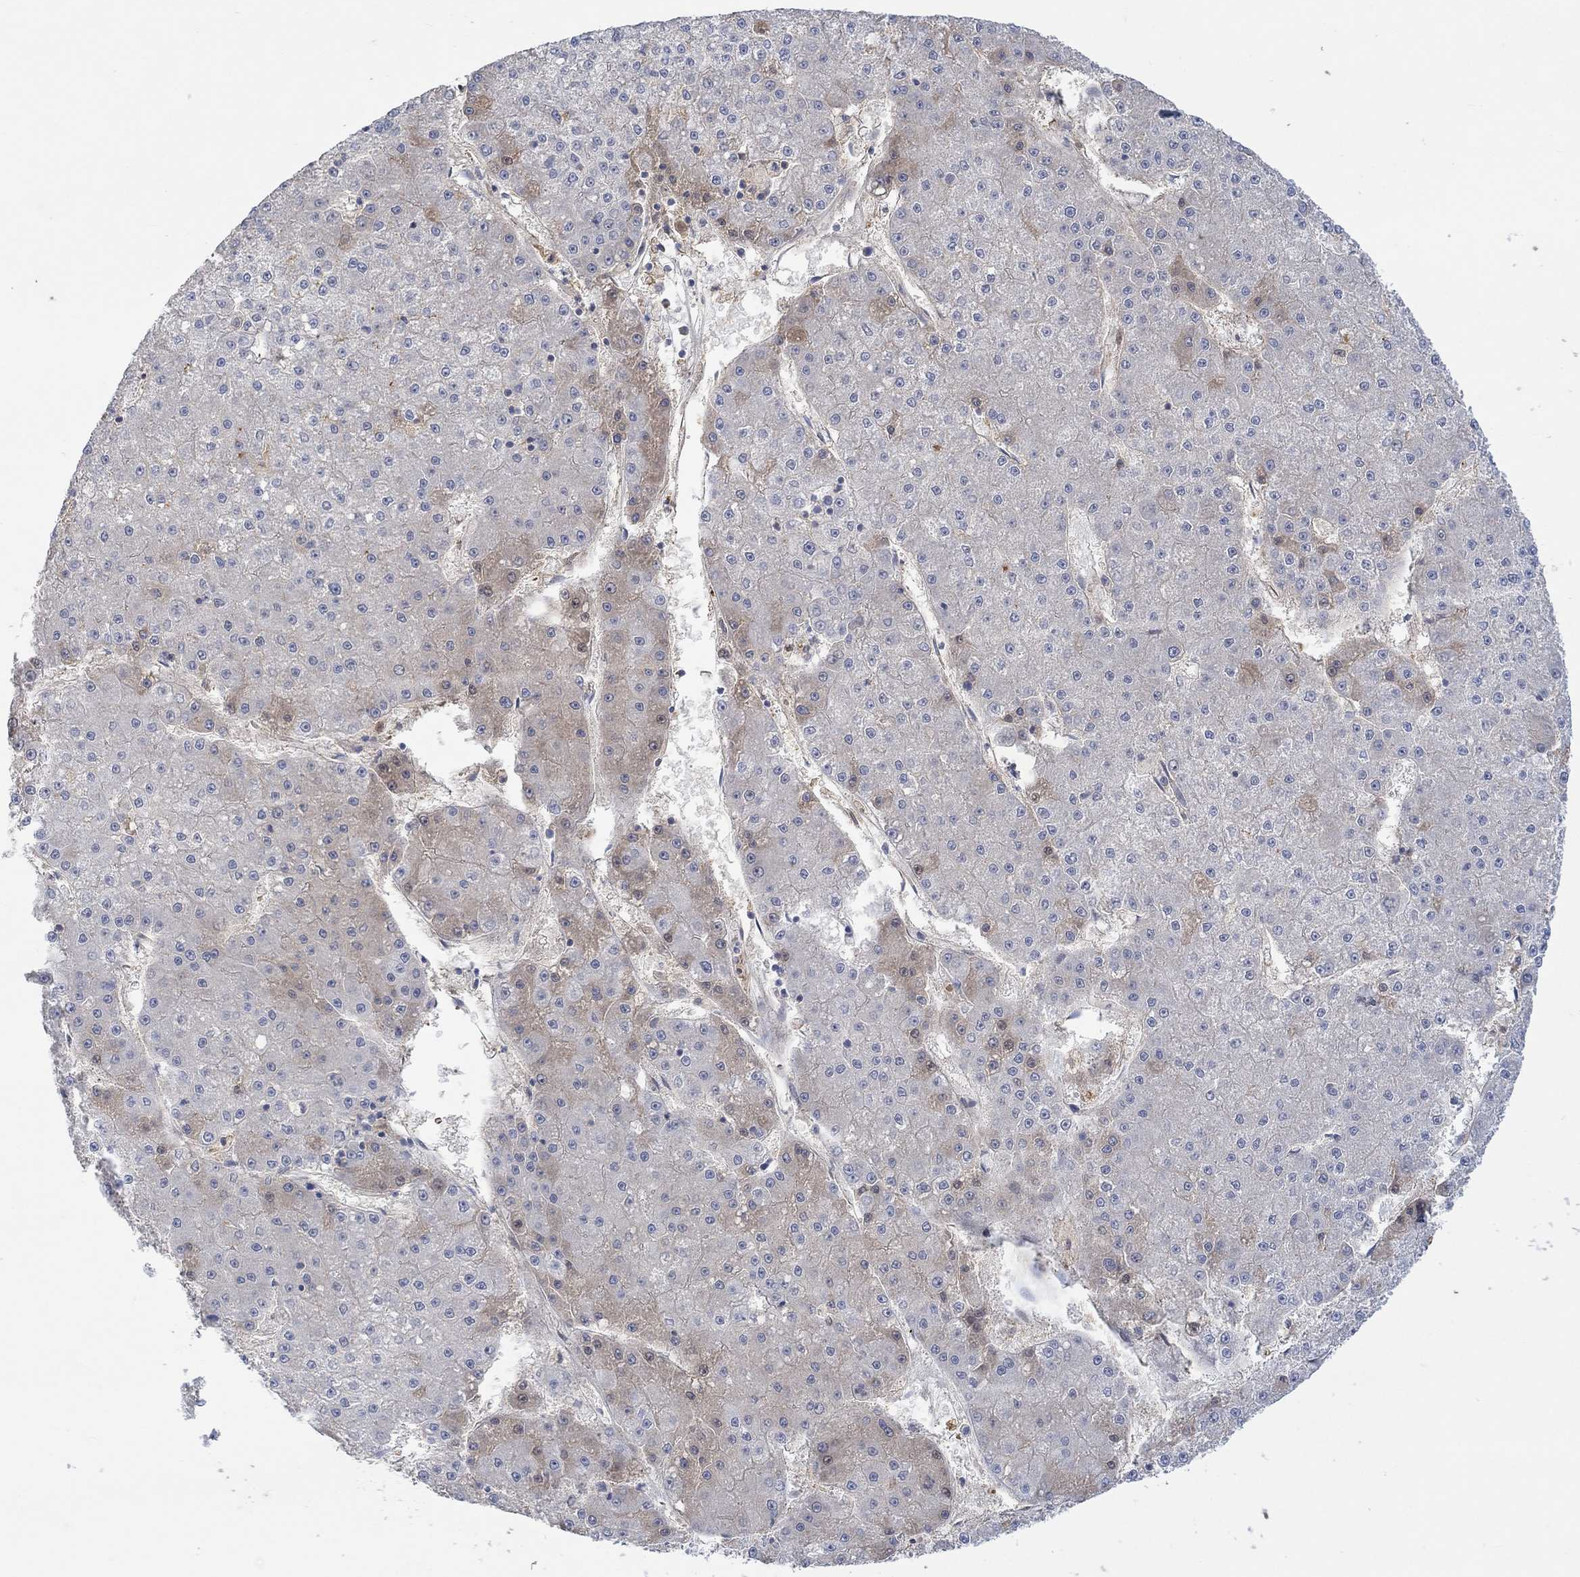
{"staining": {"intensity": "weak", "quantity": "<25%", "location": "cytoplasmic/membranous"}, "tissue": "liver cancer", "cell_type": "Tumor cells", "image_type": "cancer", "snomed": [{"axis": "morphology", "description": "Carcinoma, Hepatocellular, NOS"}, {"axis": "topography", "description": "Liver"}], "caption": "A high-resolution micrograph shows immunohistochemistry (IHC) staining of hepatocellular carcinoma (liver), which demonstrates no significant positivity in tumor cells.", "gene": "MSTN", "patient": {"sex": "male", "age": 73}}